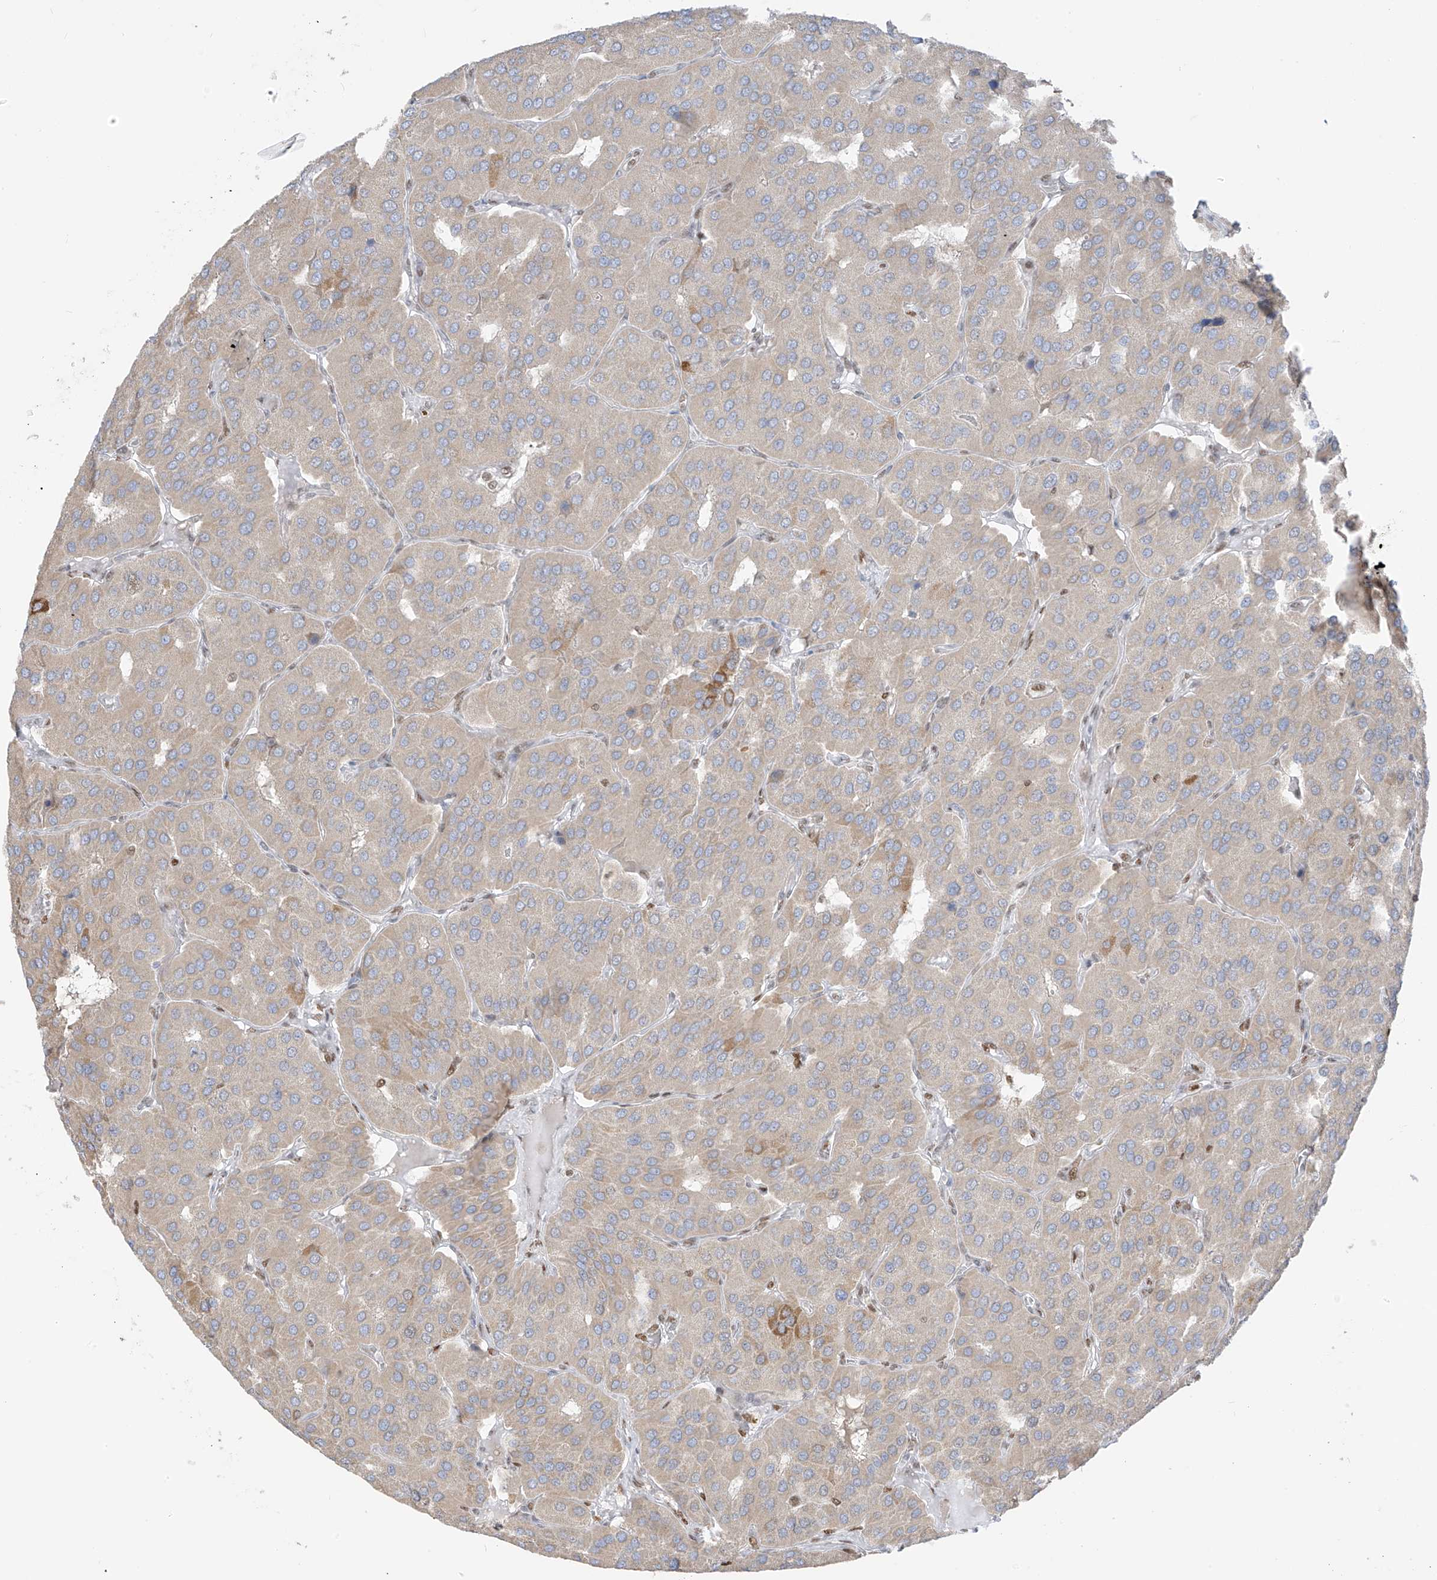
{"staining": {"intensity": "moderate", "quantity": "<25%", "location": "cytoplasmic/membranous"}, "tissue": "parathyroid gland", "cell_type": "Glandular cells", "image_type": "normal", "snomed": [{"axis": "morphology", "description": "Normal tissue, NOS"}, {"axis": "morphology", "description": "Adenoma, NOS"}, {"axis": "topography", "description": "Parathyroid gland"}], "caption": "Moderate cytoplasmic/membranous staining is present in approximately <25% of glandular cells in normal parathyroid gland. (brown staining indicates protein expression, while blue staining denotes nuclei).", "gene": "PM20D2", "patient": {"sex": "female", "age": 86}}